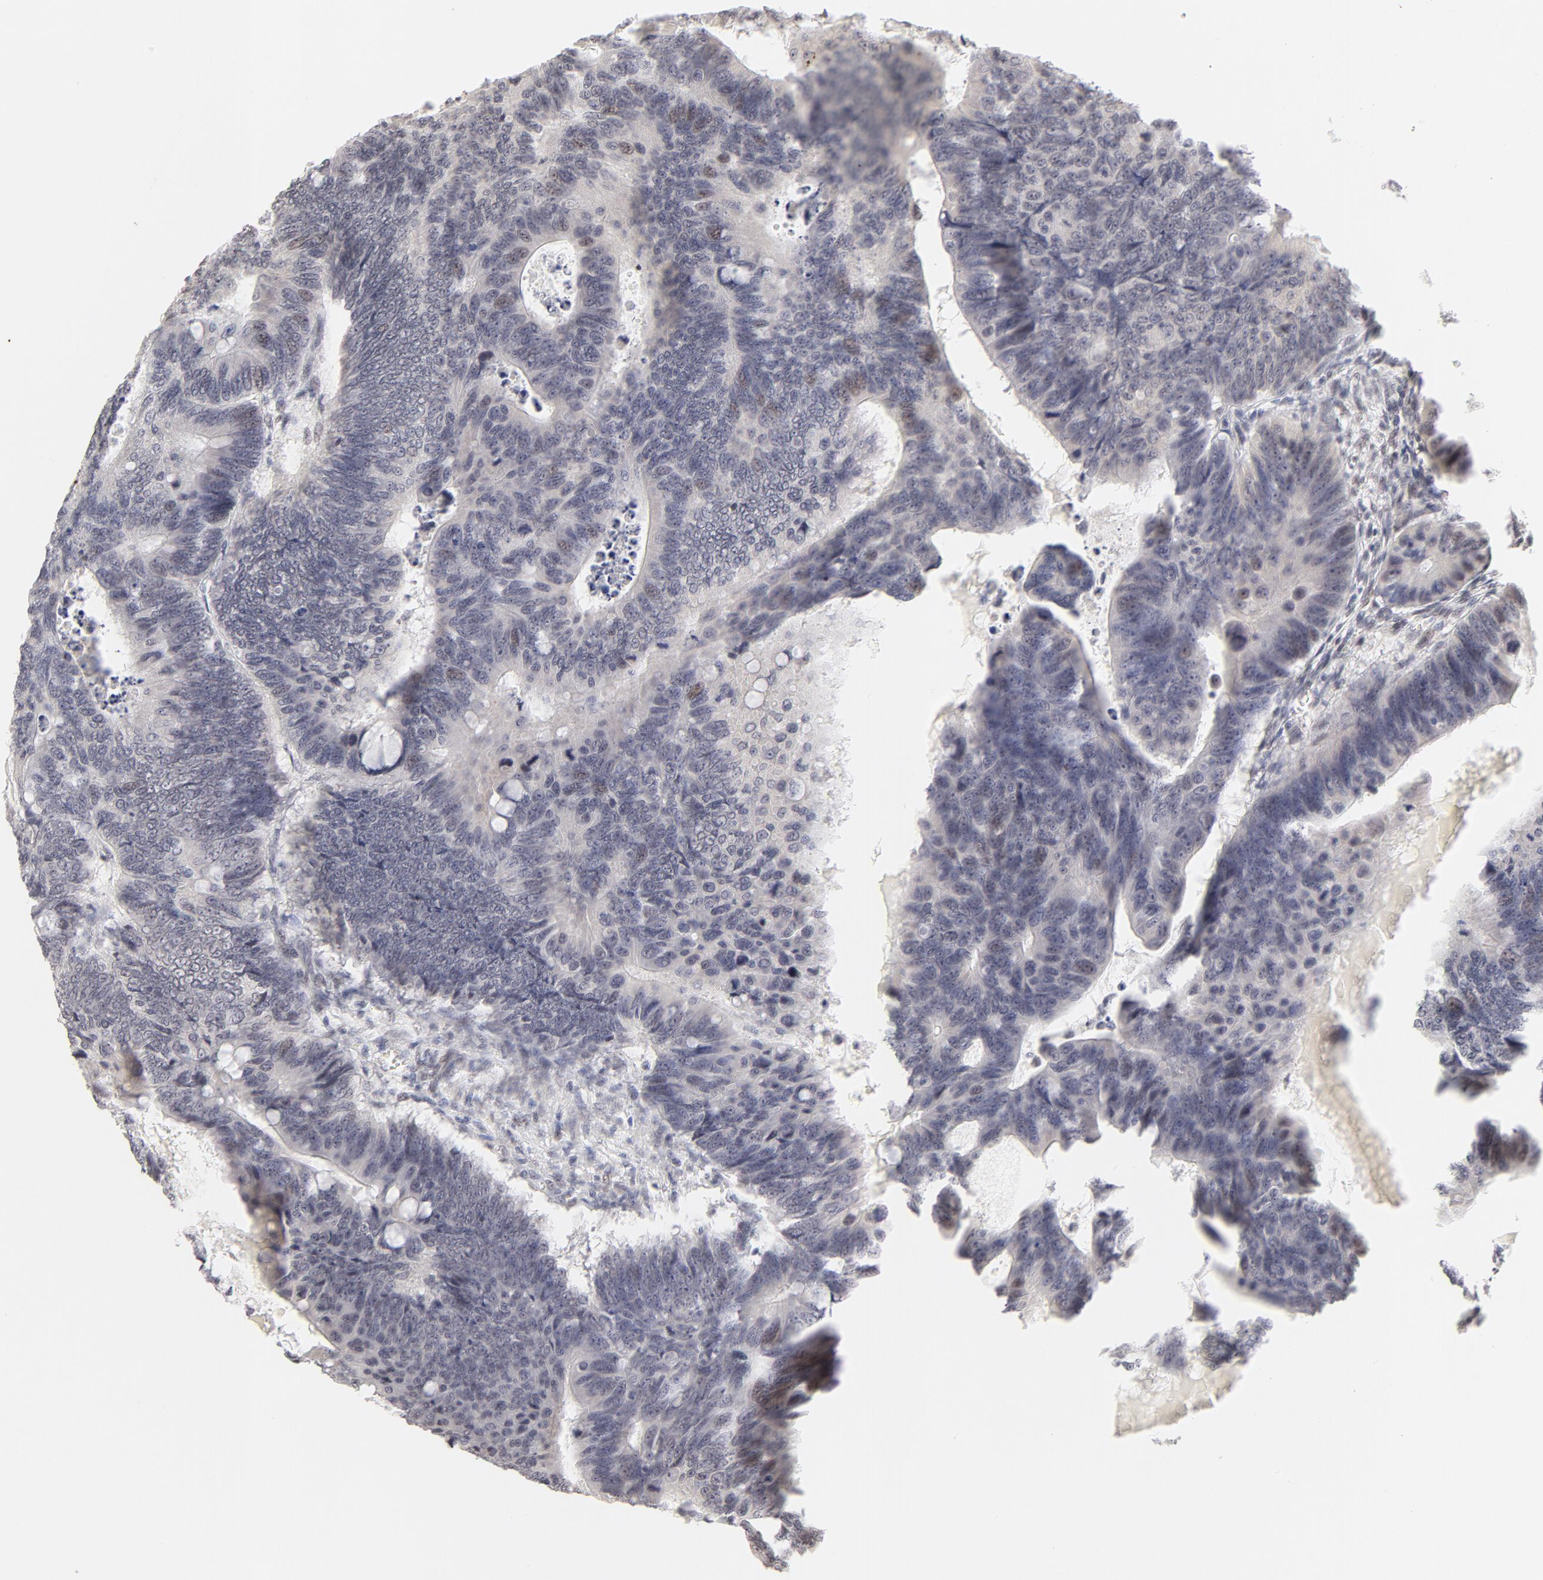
{"staining": {"intensity": "weak", "quantity": "<25%", "location": "nuclear"}, "tissue": "colorectal cancer", "cell_type": "Tumor cells", "image_type": "cancer", "snomed": [{"axis": "morphology", "description": "Adenocarcinoma, NOS"}, {"axis": "topography", "description": "Colon"}], "caption": "Immunohistochemistry (IHC) of human colorectal cancer (adenocarcinoma) reveals no expression in tumor cells.", "gene": "PBX3", "patient": {"sex": "female", "age": 55}}